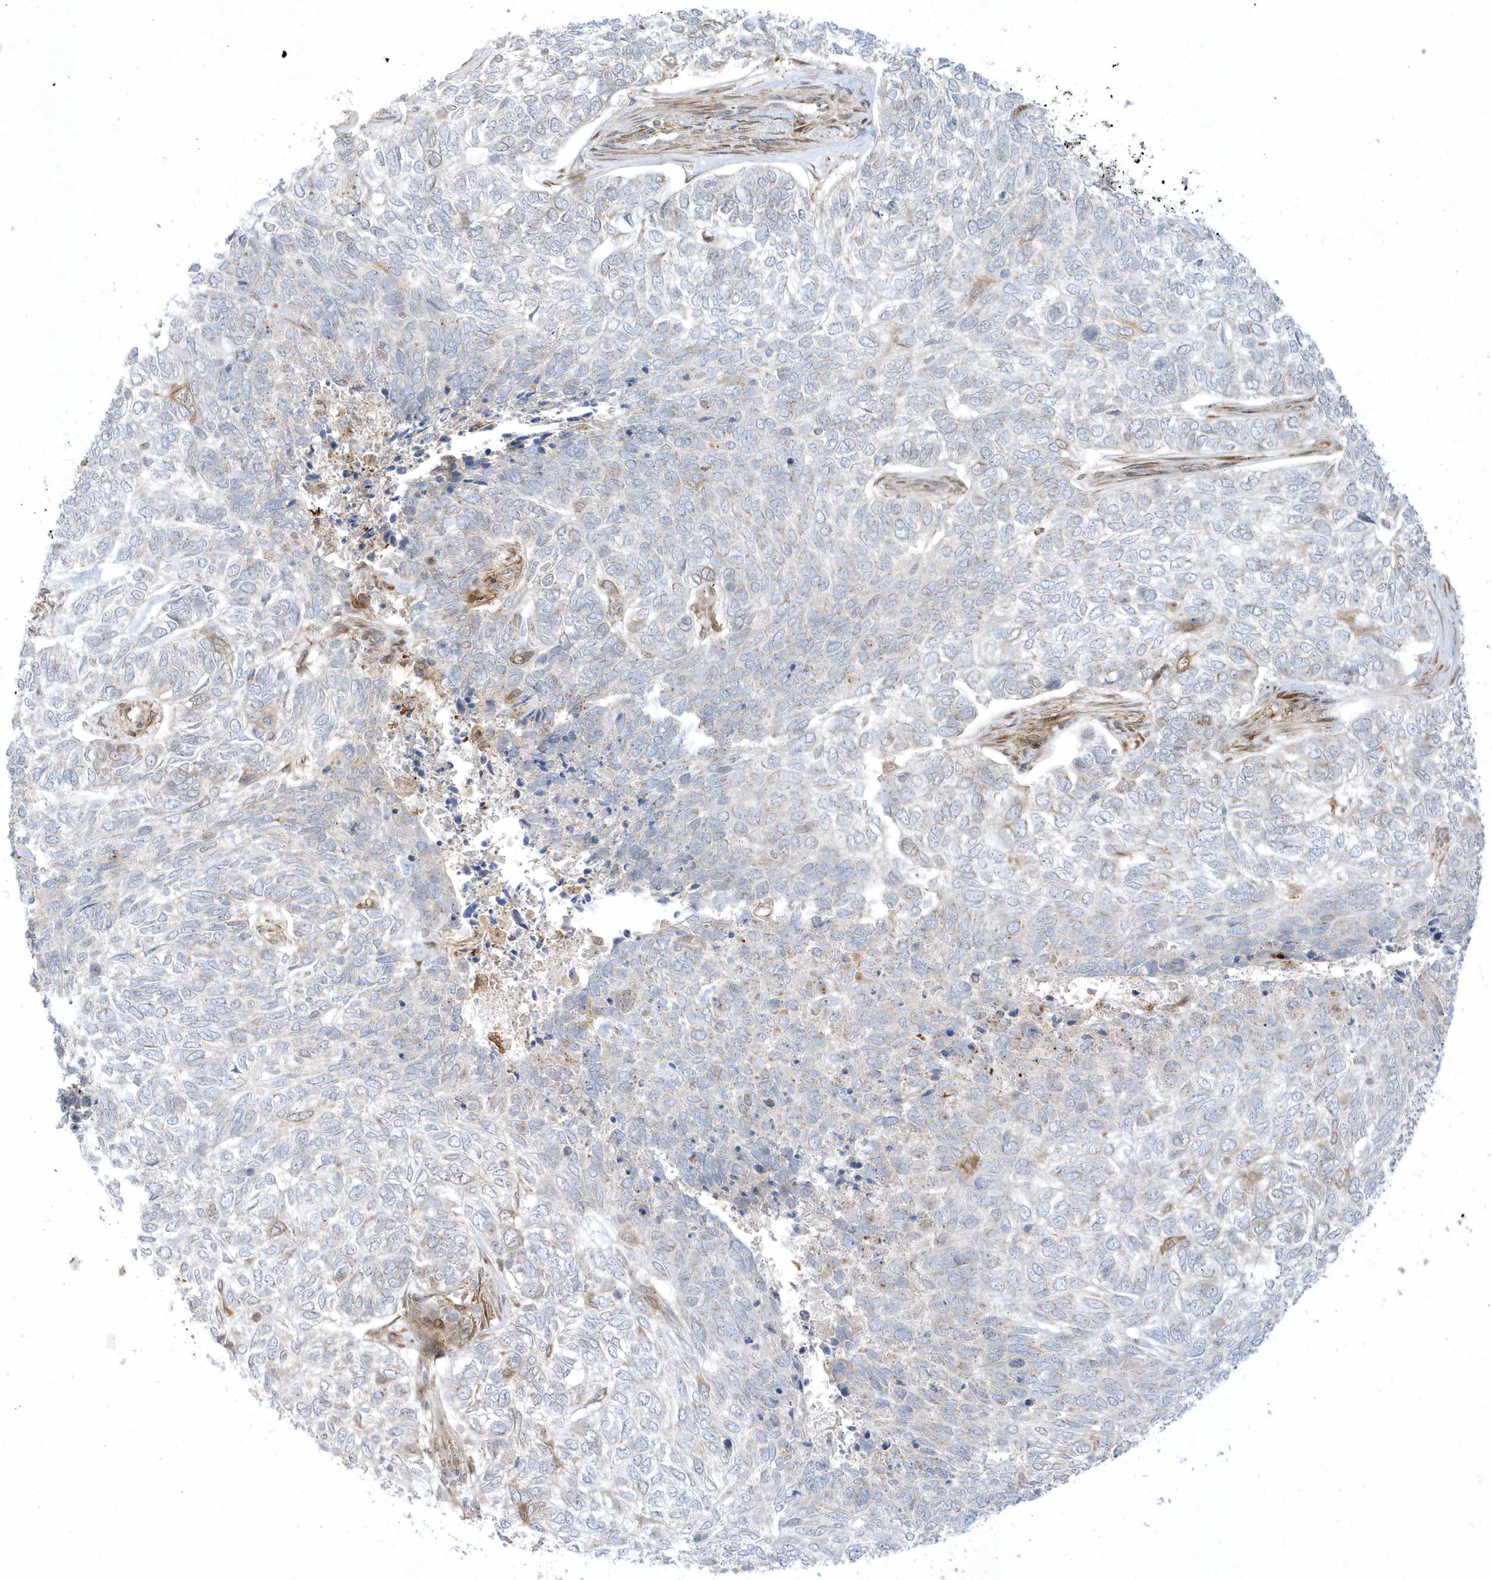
{"staining": {"intensity": "negative", "quantity": "none", "location": "none"}, "tissue": "skin cancer", "cell_type": "Tumor cells", "image_type": "cancer", "snomed": [{"axis": "morphology", "description": "Basal cell carcinoma"}, {"axis": "topography", "description": "Skin"}], "caption": "A high-resolution photomicrograph shows immunohistochemistry staining of basal cell carcinoma (skin), which reveals no significant staining in tumor cells.", "gene": "RPP40", "patient": {"sex": "female", "age": 65}}